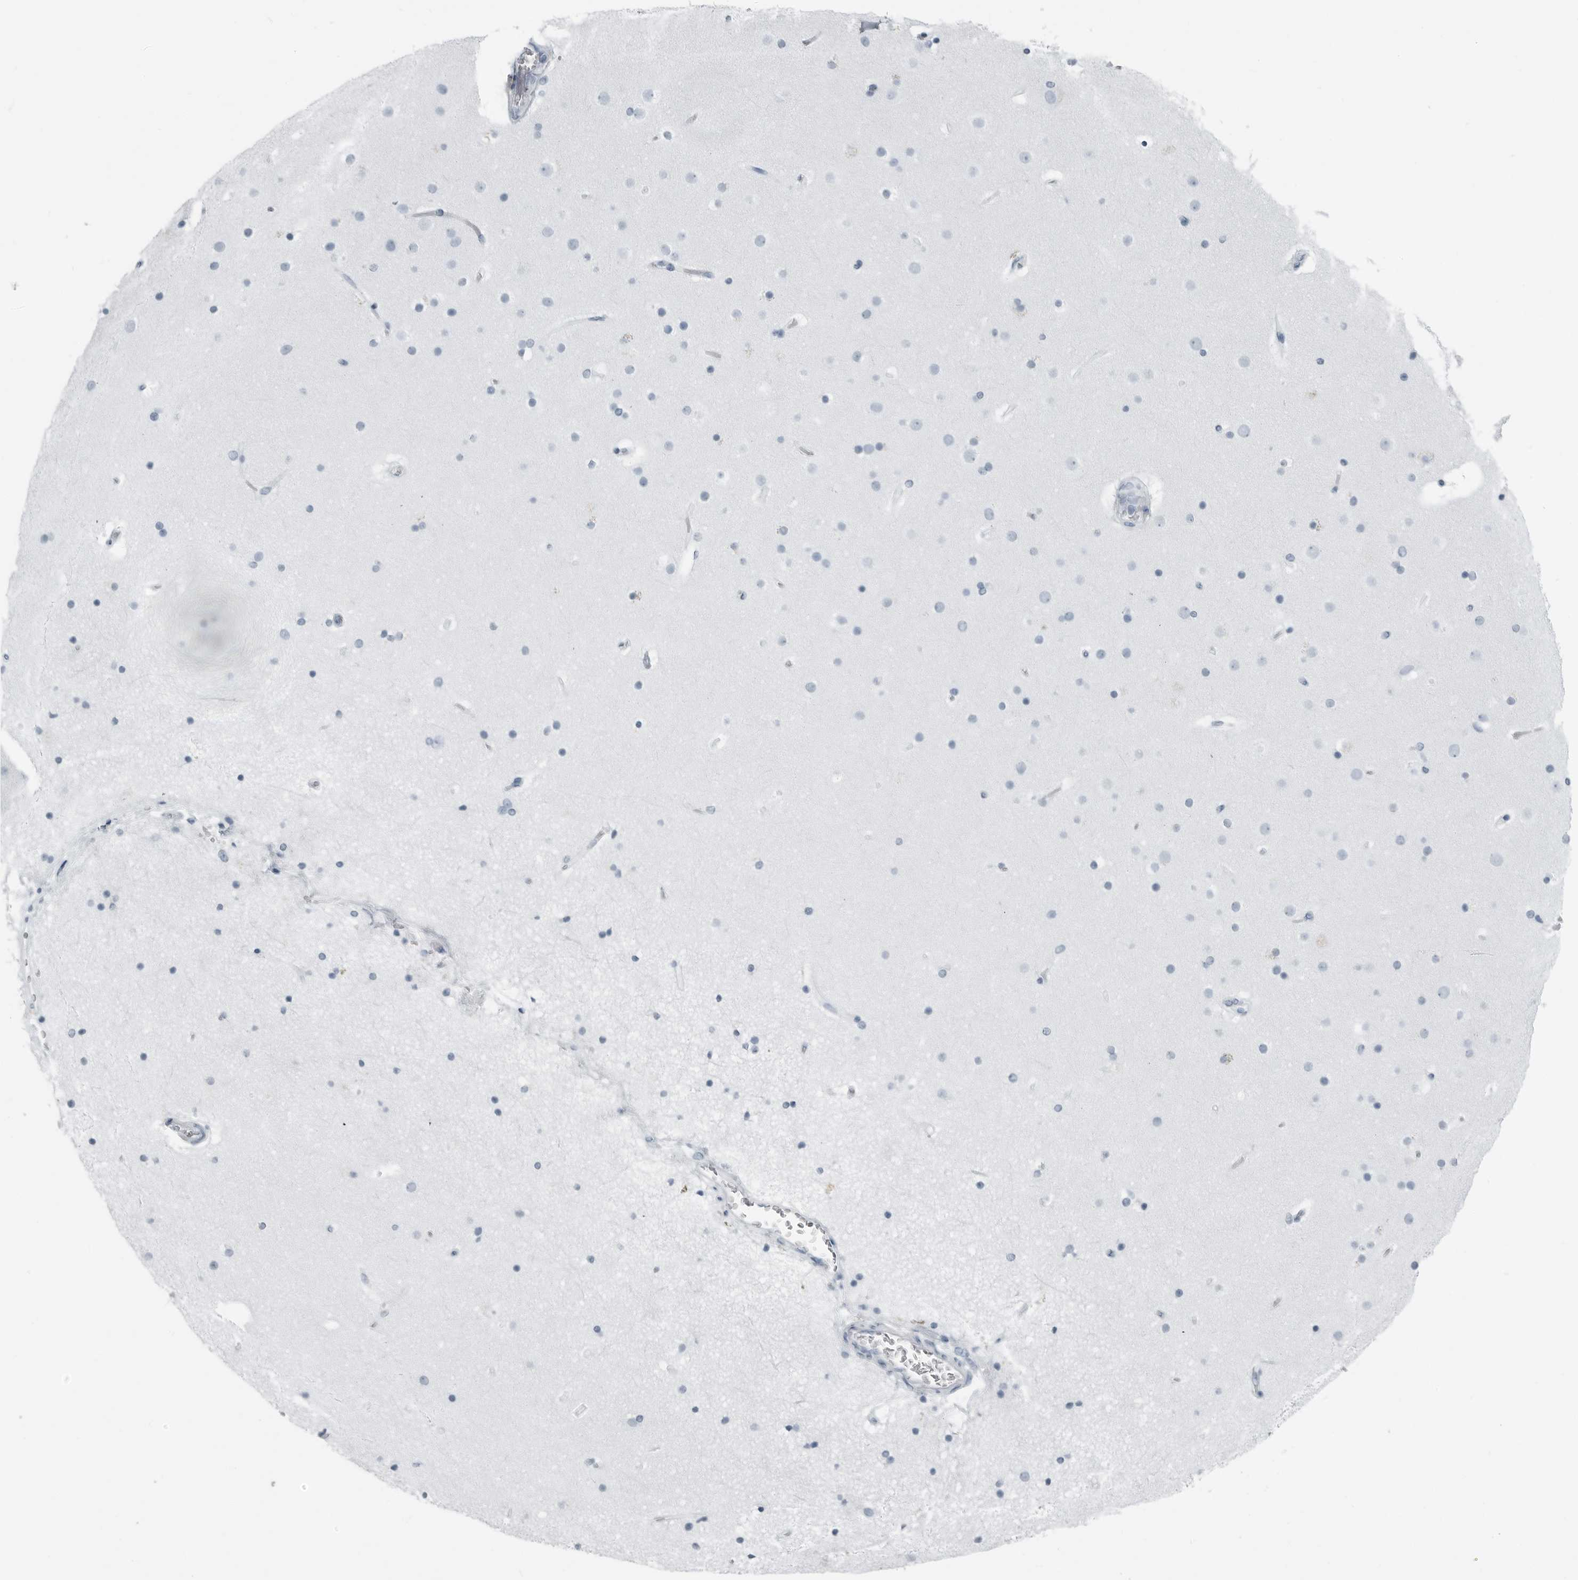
{"staining": {"intensity": "negative", "quantity": "none", "location": "none"}, "tissue": "cerebral cortex", "cell_type": "Endothelial cells", "image_type": "normal", "snomed": [{"axis": "morphology", "description": "Normal tissue, NOS"}, {"axis": "topography", "description": "Cerebral cortex"}], "caption": "IHC histopathology image of unremarkable cerebral cortex: cerebral cortex stained with DAB exhibits no significant protein positivity in endothelial cells.", "gene": "FABP6", "patient": {"sex": "male", "age": 57}}